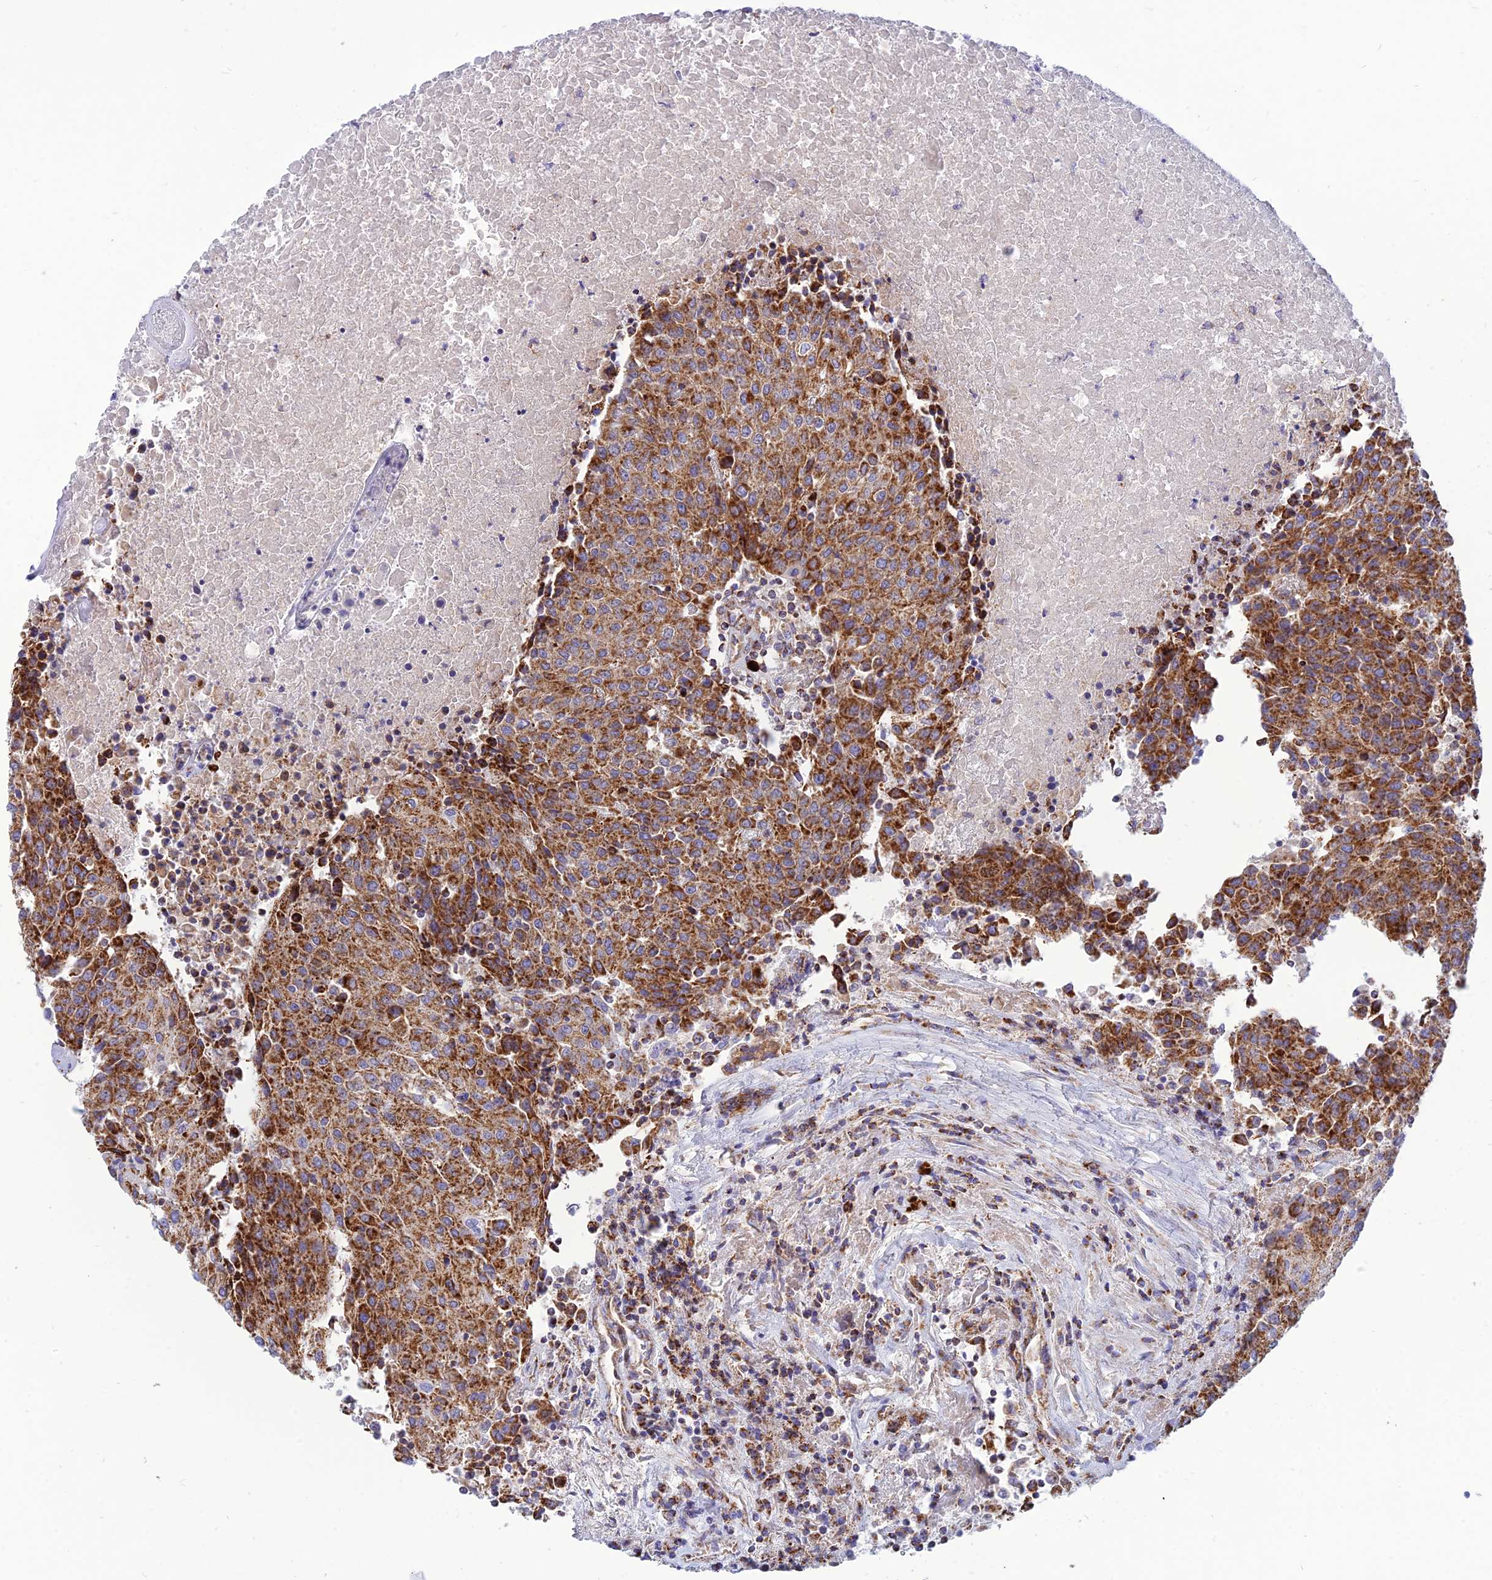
{"staining": {"intensity": "strong", "quantity": ">75%", "location": "cytoplasmic/membranous"}, "tissue": "urothelial cancer", "cell_type": "Tumor cells", "image_type": "cancer", "snomed": [{"axis": "morphology", "description": "Urothelial carcinoma, High grade"}, {"axis": "topography", "description": "Urinary bladder"}], "caption": "Brown immunohistochemical staining in urothelial carcinoma (high-grade) shows strong cytoplasmic/membranous positivity in about >75% of tumor cells.", "gene": "PACC1", "patient": {"sex": "female", "age": 85}}